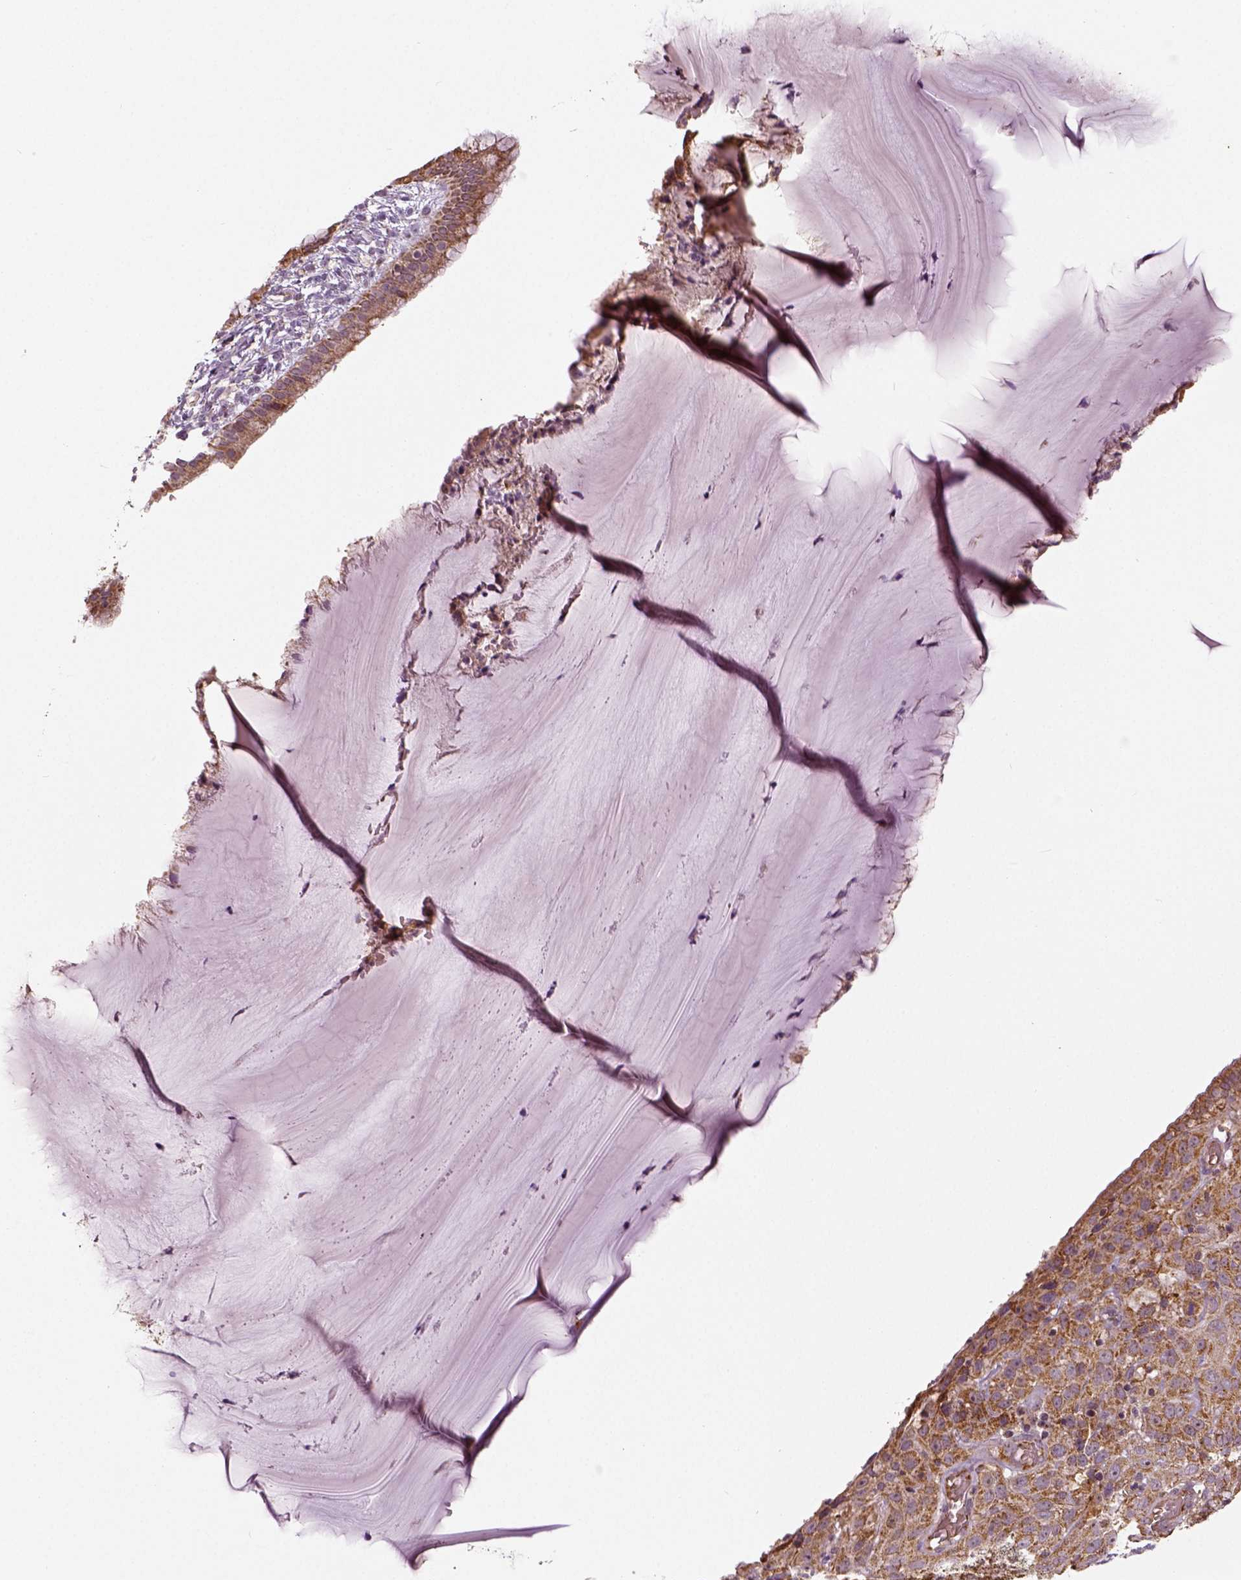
{"staining": {"intensity": "moderate", "quantity": ">75%", "location": "cytoplasmic/membranous"}, "tissue": "cervical cancer", "cell_type": "Tumor cells", "image_type": "cancer", "snomed": [{"axis": "morphology", "description": "Squamous cell carcinoma, NOS"}, {"axis": "topography", "description": "Cervix"}], "caption": "Immunohistochemistry micrograph of cervical cancer (squamous cell carcinoma) stained for a protein (brown), which displays medium levels of moderate cytoplasmic/membranous staining in approximately >75% of tumor cells.", "gene": "PGAM5", "patient": {"sex": "female", "age": 32}}